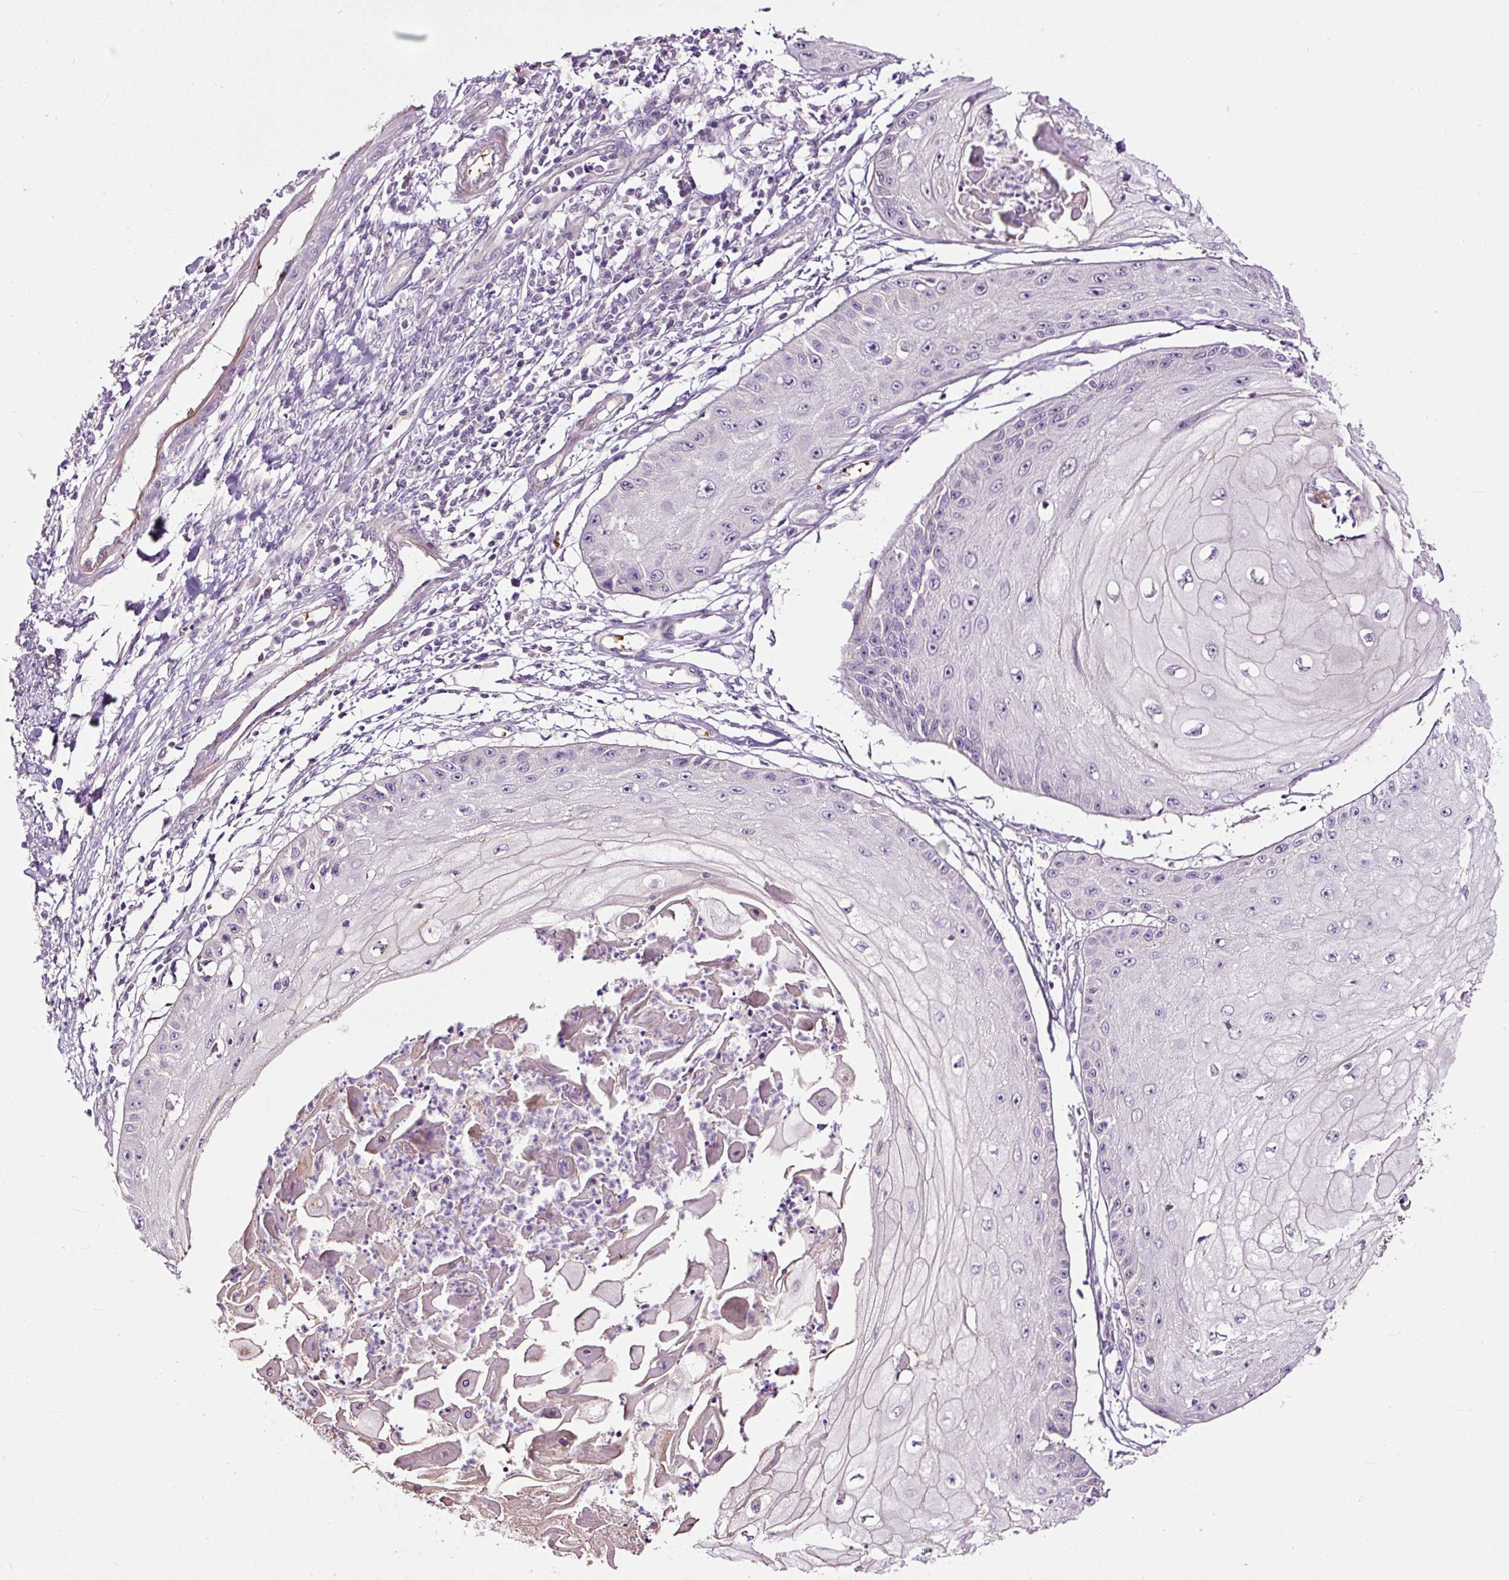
{"staining": {"intensity": "negative", "quantity": "none", "location": "none"}, "tissue": "skin cancer", "cell_type": "Tumor cells", "image_type": "cancer", "snomed": [{"axis": "morphology", "description": "Squamous cell carcinoma, NOS"}, {"axis": "topography", "description": "Skin"}], "caption": "Immunohistochemistry micrograph of human skin squamous cell carcinoma stained for a protein (brown), which reveals no staining in tumor cells. (Brightfield microscopy of DAB (3,3'-diaminobenzidine) immunohistochemistry at high magnification).", "gene": "USHBP1", "patient": {"sex": "male", "age": 70}}